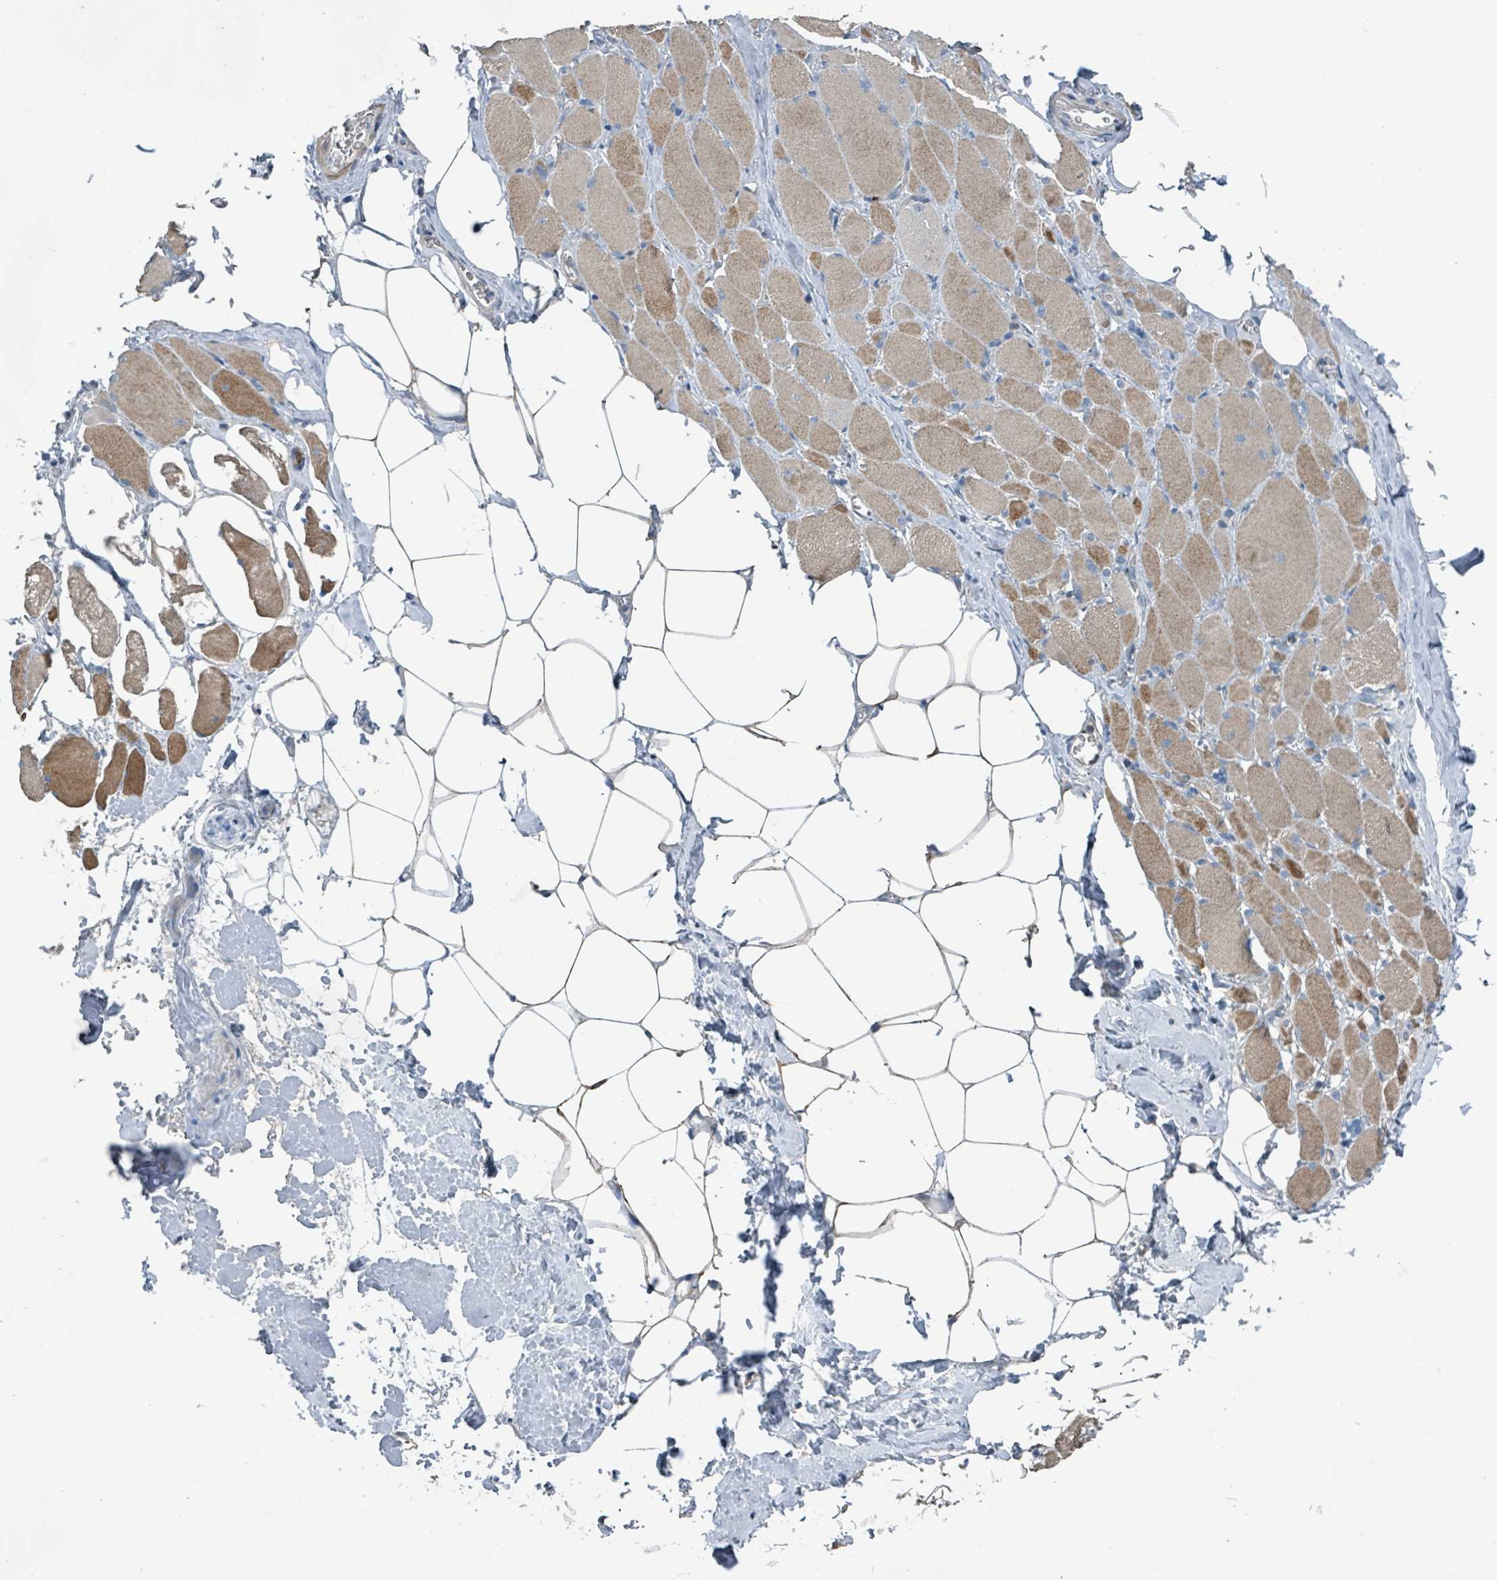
{"staining": {"intensity": "moderate", "quantity": "25%-75%", "location": "cytoplasmic/membranous"}, "tissue": "skeletal muscle", "cell_type": "Myocytes", "image_type": "normal", "snomed": [{"axis": "morphology", "description": "Normal tissue, NOS"}, {"axis": "morphology", "description": "Basal cell carcinoma"}, {"axis": "topography", "description": "Skeletal muscle"}], "caption": "Immunohistochemistry staining of benign skeletal muscle, which displays medium levels of moderate cytoplasmic/membranous positivity in approximately 25%-75% of myocytes indicating moderate cytoplasmic/membranous protein staining. The staining was performed using DAB (3,3'-diaminobenzidine) (brown) for protein detection and nuclei were counterstained in hematoxylin (blue).", "gene": "ACBD4", "patient": {"sex": "female", "age": 64}}